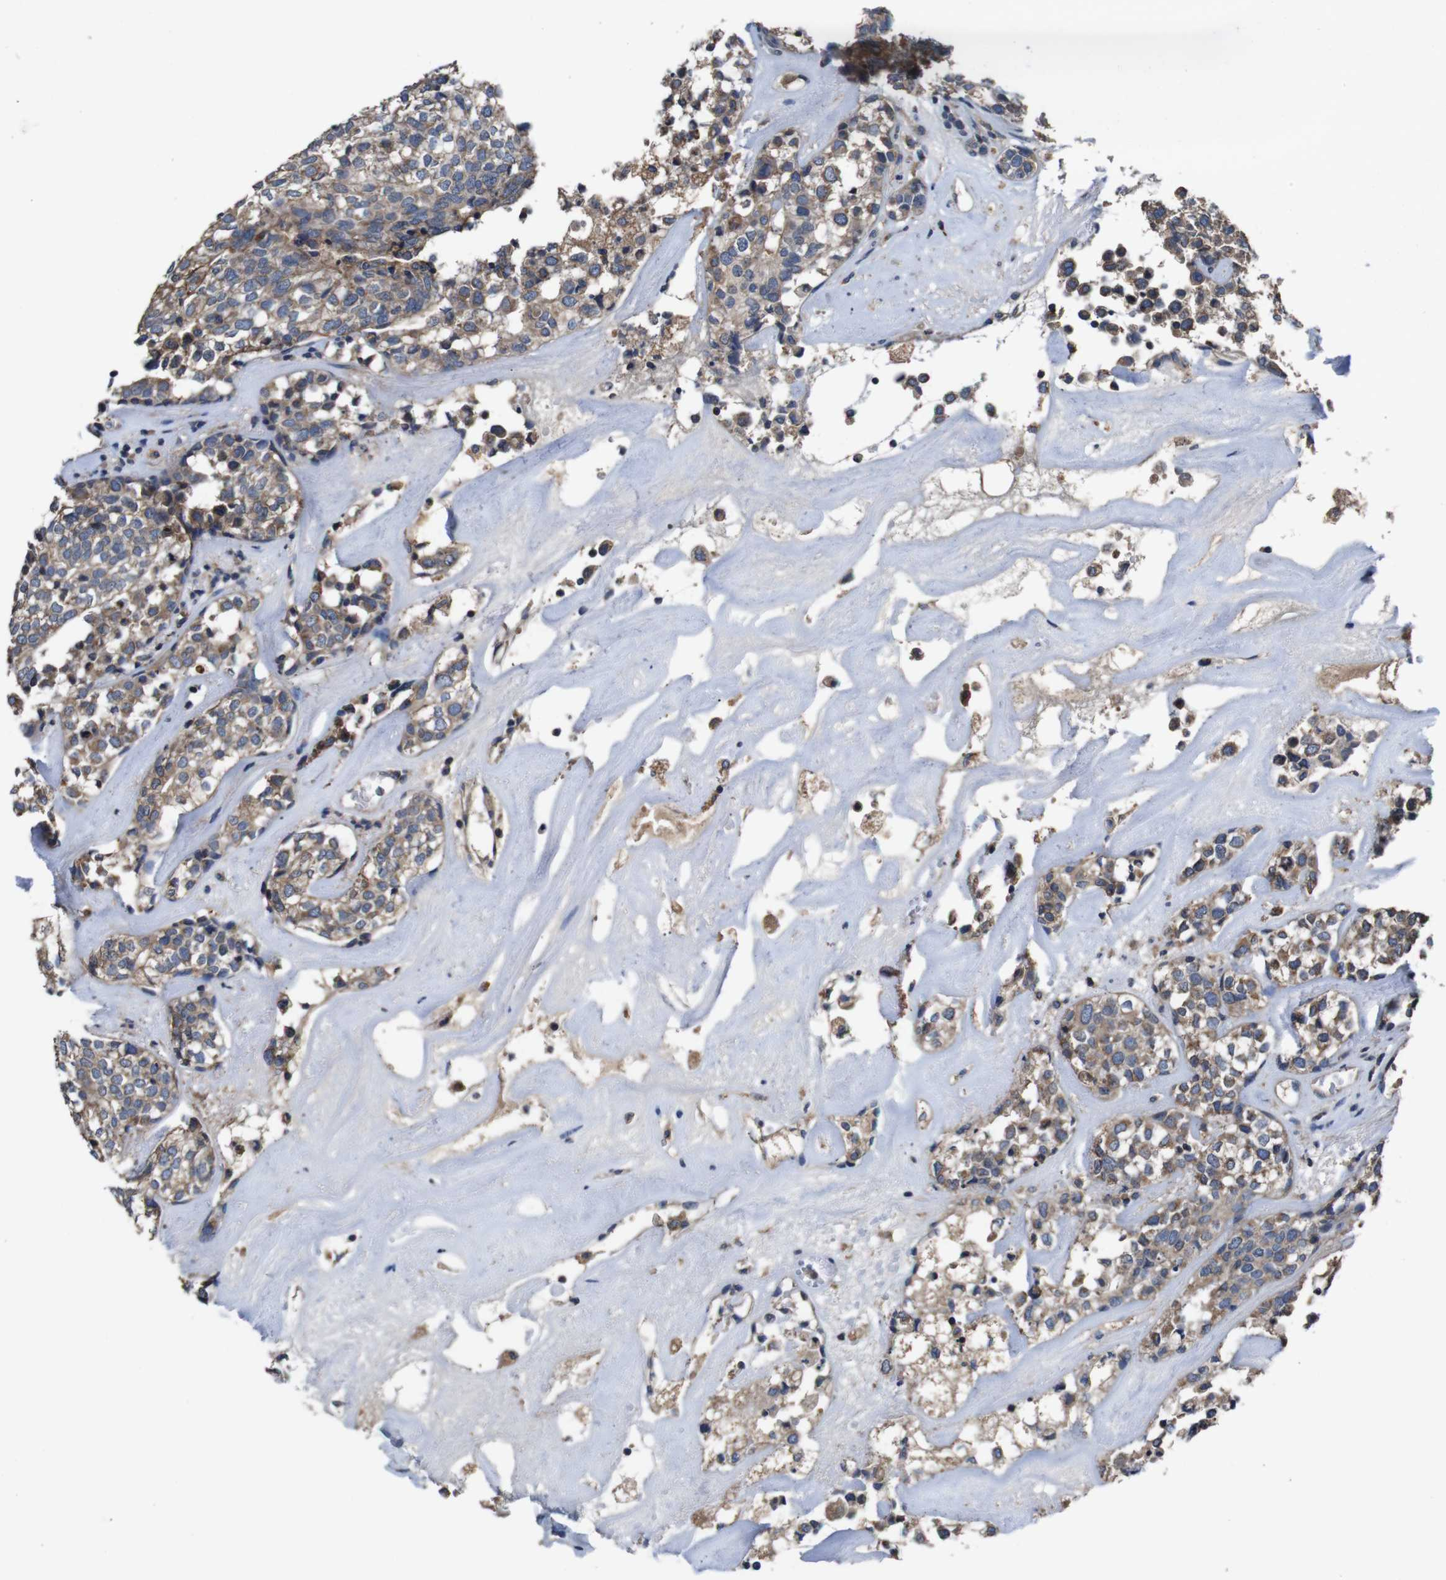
{"staining": {"intensity": "moderate", "quantity": ">75%", "location": "cytoplasmic/membranous"}, "tissue": "head and neck cancer", "cell_type": "Tumor cells", "image_type": "cancer", "snomed": [{"axis": "morphology", "description": "Adenocarcinoma, NOS"}, {"axis": "topography", "description": "Salivary gland"}, {"axis": "topography", "description": "Head-Neck"}], "caption": "Approximately >75% of tumor cells in human adenocarcinoma (head and neck) demonstrate moderate cytoplasmic/membranous protein positivity as visualized by brown immunohistochemical staining.", "gene": "GLIPR1", "patient": {"sex": "female", "age": 65}}